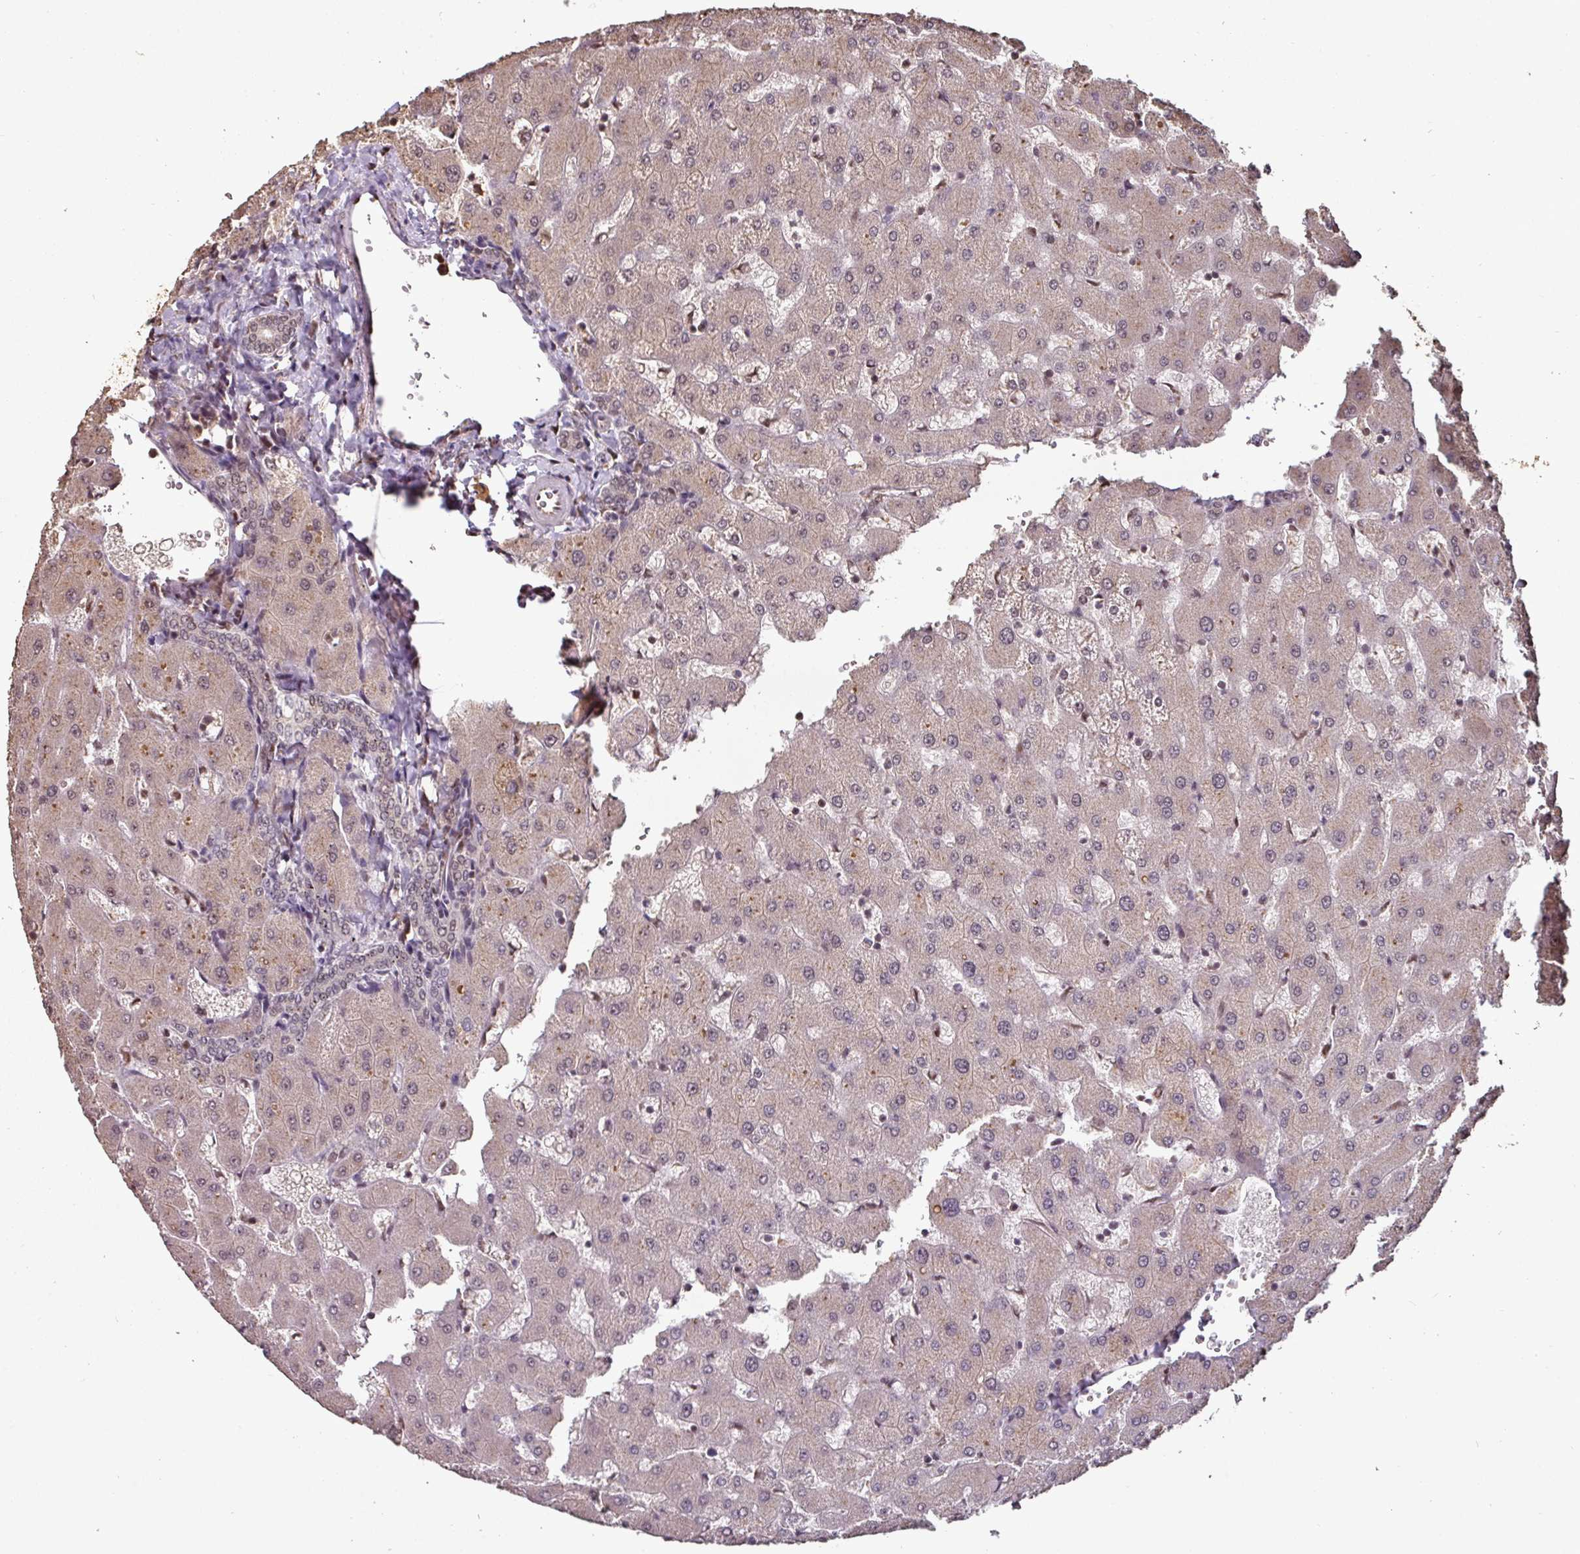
{"staining": {"intensity": "weak", "quantity": ">75%", "location": "nuclear"}, "tissue": "liver", "cell_type": "Cholangiocytes", "image_type": "normal", "snomed": [{"axis": "morphology", "description": "Normal tissue, NOS"}, {"axis": "topography", "description": "Liver"}], "caption": "Weak nuclear protein expression is identified in about >75% of cholangiocytes in liver. Using DAB (brown) and hematoxylin (blue) stains, captured at high magnification using brightfield microscopy.", "gene": "POLD1", "patient": {"sex": "female", "age": 63}}